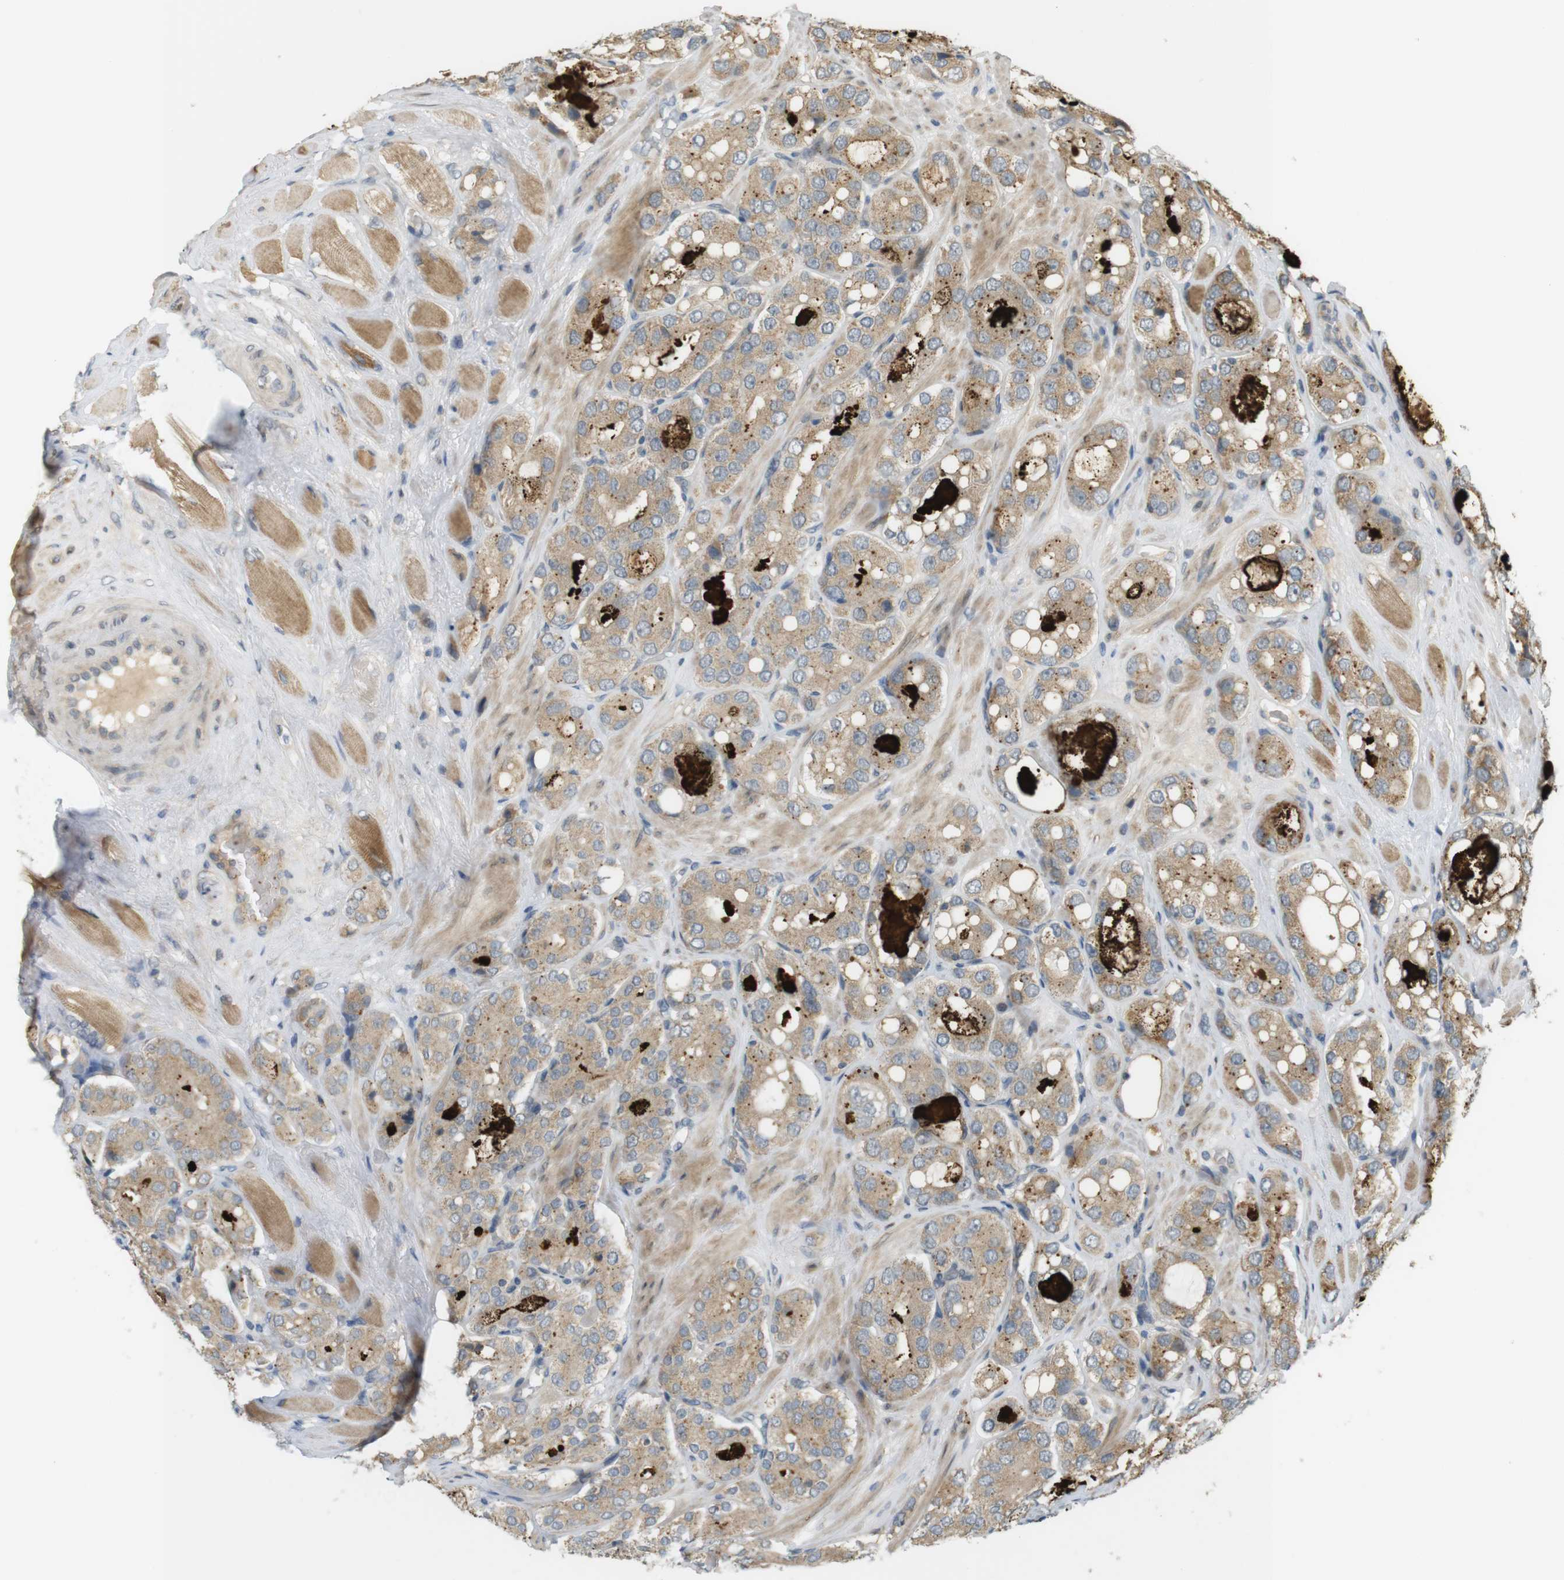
{"staining": {"intensity": "moderate", "quantity": ">75%", "location": "cytoplasmic/membranous"}, "tissue": "prostate cancer", "cell_type": "Tumor cells", "image_type": "cancer", "snomed": [{"axis": "morphology", "description": "Adenocarcinoma, High grade"}, {"axis": "topography", "description": "Prostate"}], "caption": "Prostate cancer (high-grade adenocarcinoma) was stained to show a protein in brown. There is medium levels of moderate cytoplasmic/membranous positivity in about >75% of tumor cells.", "gene": "CLRN3", "patient": {"sex": "male", "age": 65}}